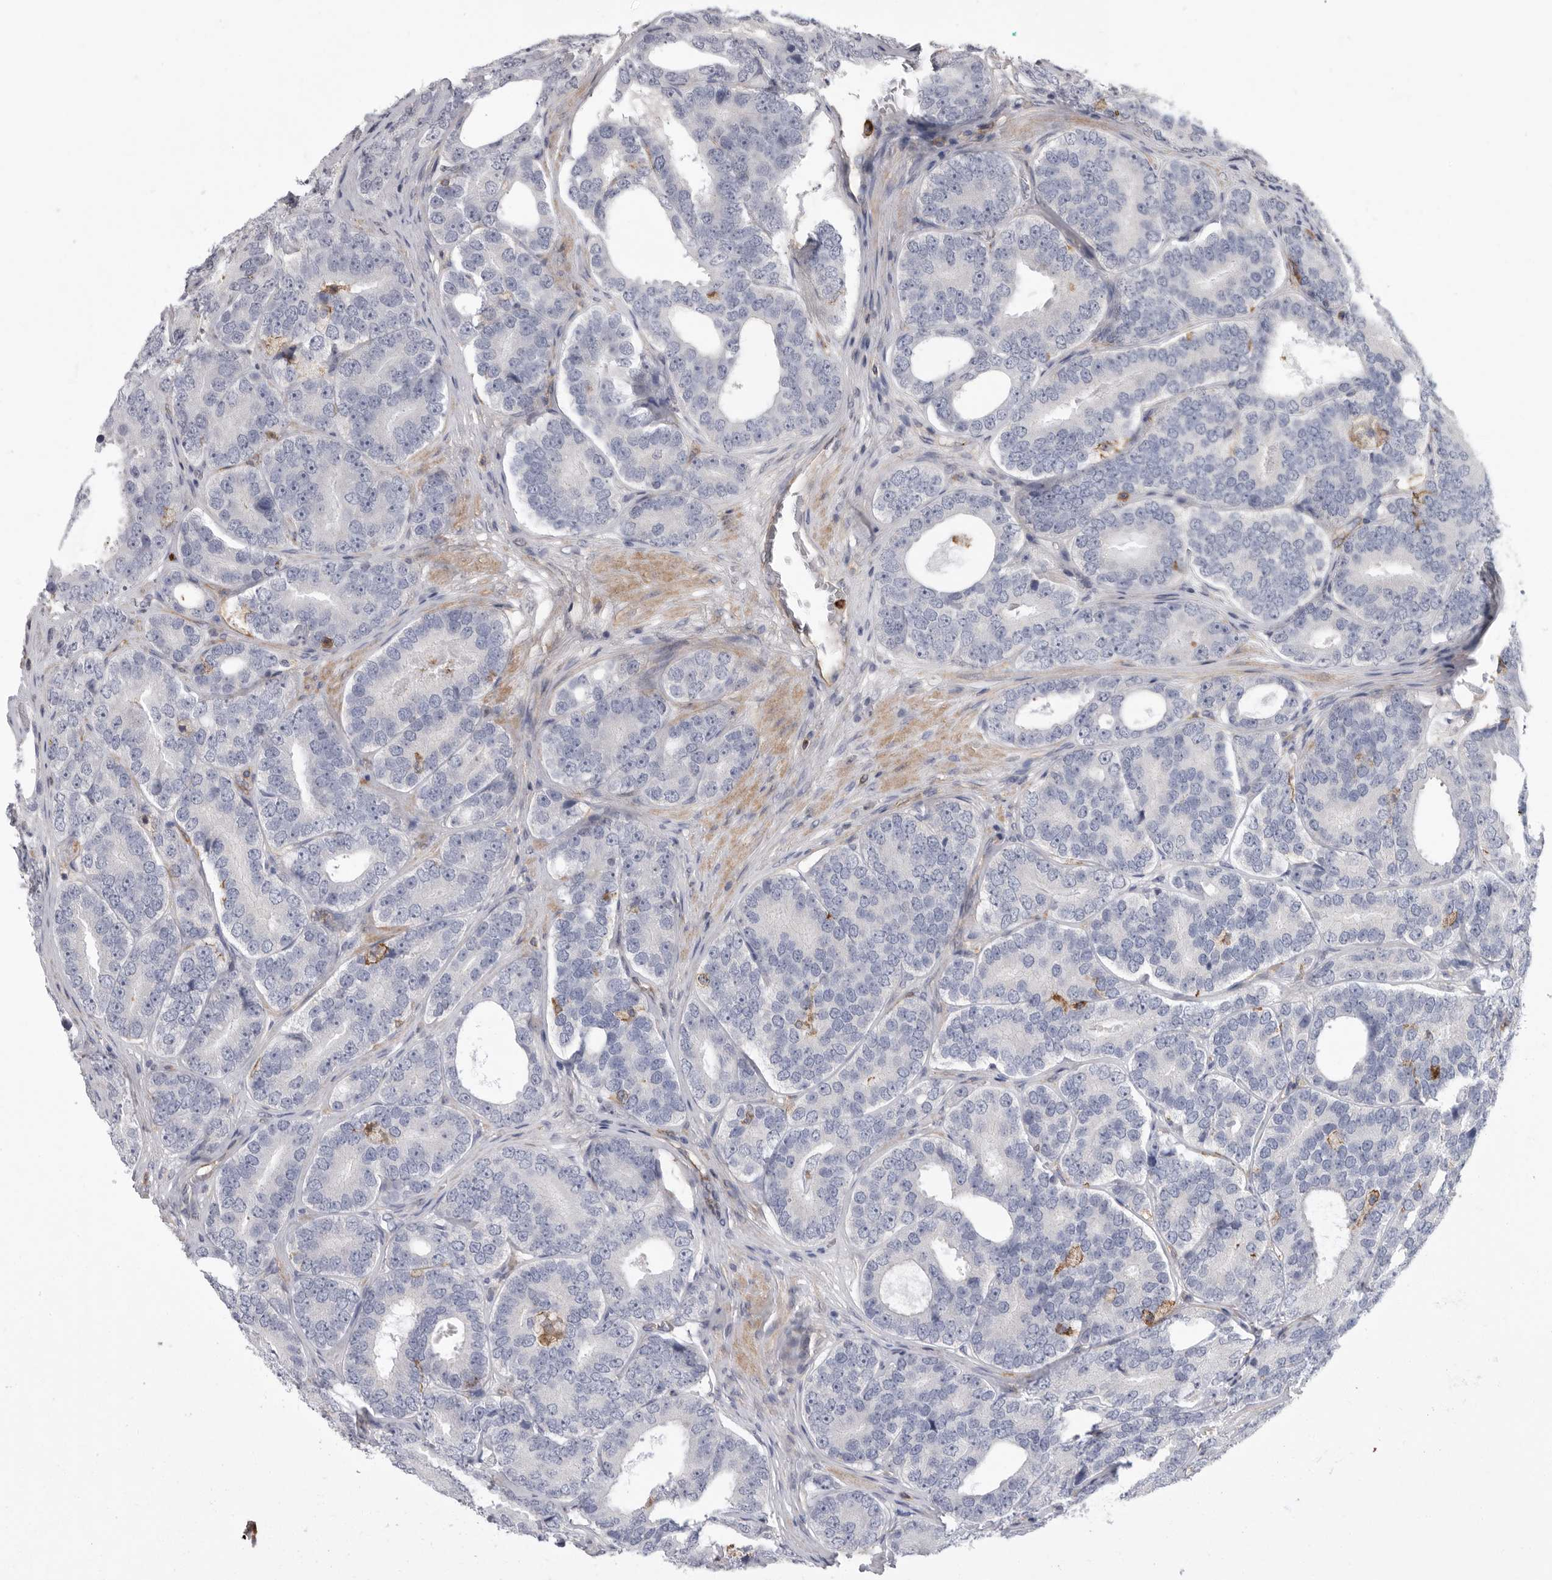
{"staining": {"intensity": "negative", "quantity": "none", "location": "none"}, "tissue": "prostate cancer", "cell_type": "Tumor cells", "image_type": "cancer", "snomed": [{"axis": "morphology", "description": "Adenocarcinoma, High grade"}, {"axis": "topography", "description": "Prostate"}], "caption": "Immunohistochemistry histopathology image of neoplastic tissue: human prostate adenocarcinoma (high-grade) stained with DAB (3,3'-diaminobenzidine) exhibits no significant protein staining in tumor cells.", "gene": "SIGLEC10", "patient": {"sex": "male", "age": 56}}